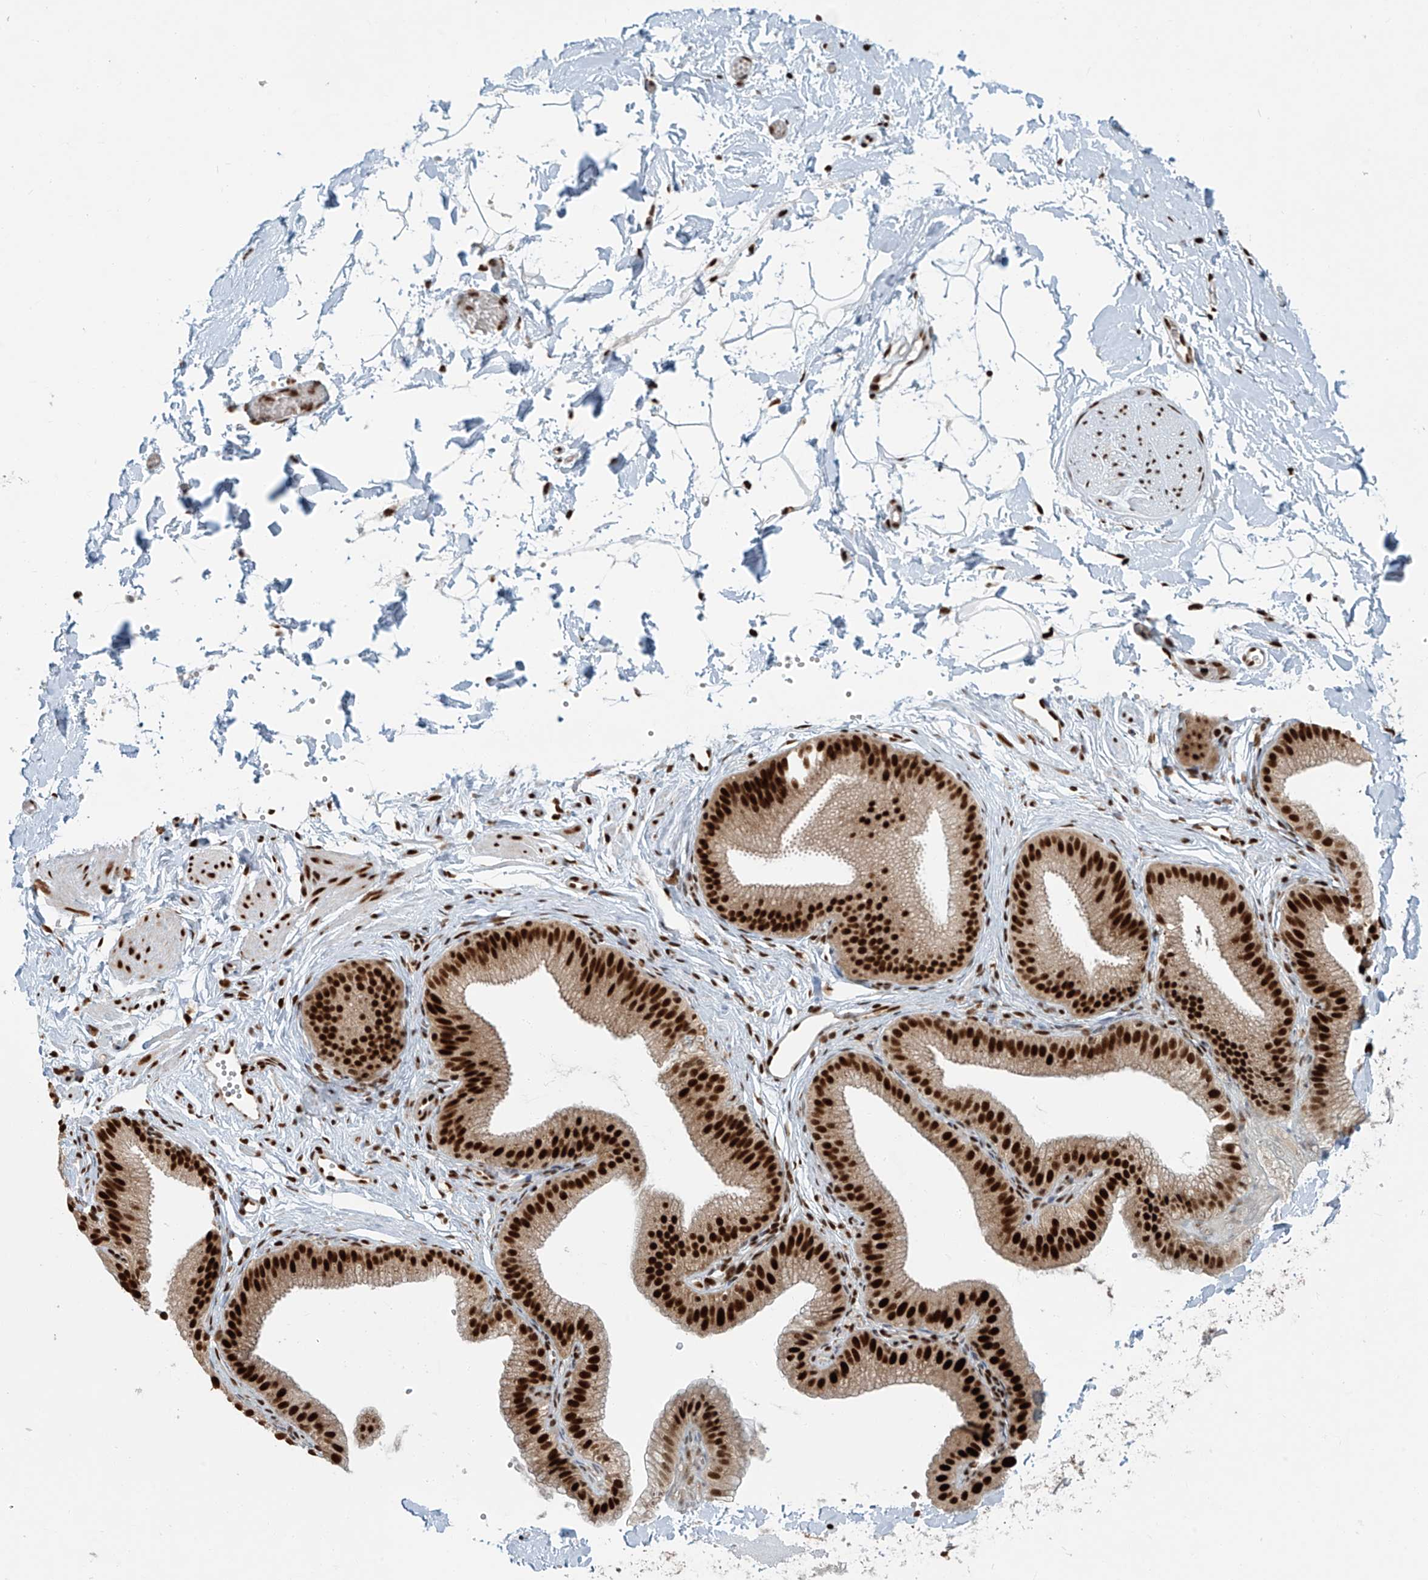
{"staining": {"intensity": "strong", "quantity": ">75%", "location": "nuclear"}, "tissue": "adipose tissue", "cell_type": "Adipocytes", "image_type": "normal", "snomed": [{"axis": "morphology", "description": "Normal tissue, NOS"}, {"axis": "topography", "description": "Gallbladder"}, {"axis": "topography", "description": "Peripheral nerve tissue"}], "caption": "Protein staining of benign adipose tissue demonstrates strong nuclear expression in approximately >75% of adipocytes. The protein is shown in brown color, while the nuclei are stained blue.", "gene": "FAM193B", "patient": {"sex": "male", "age": 38}}